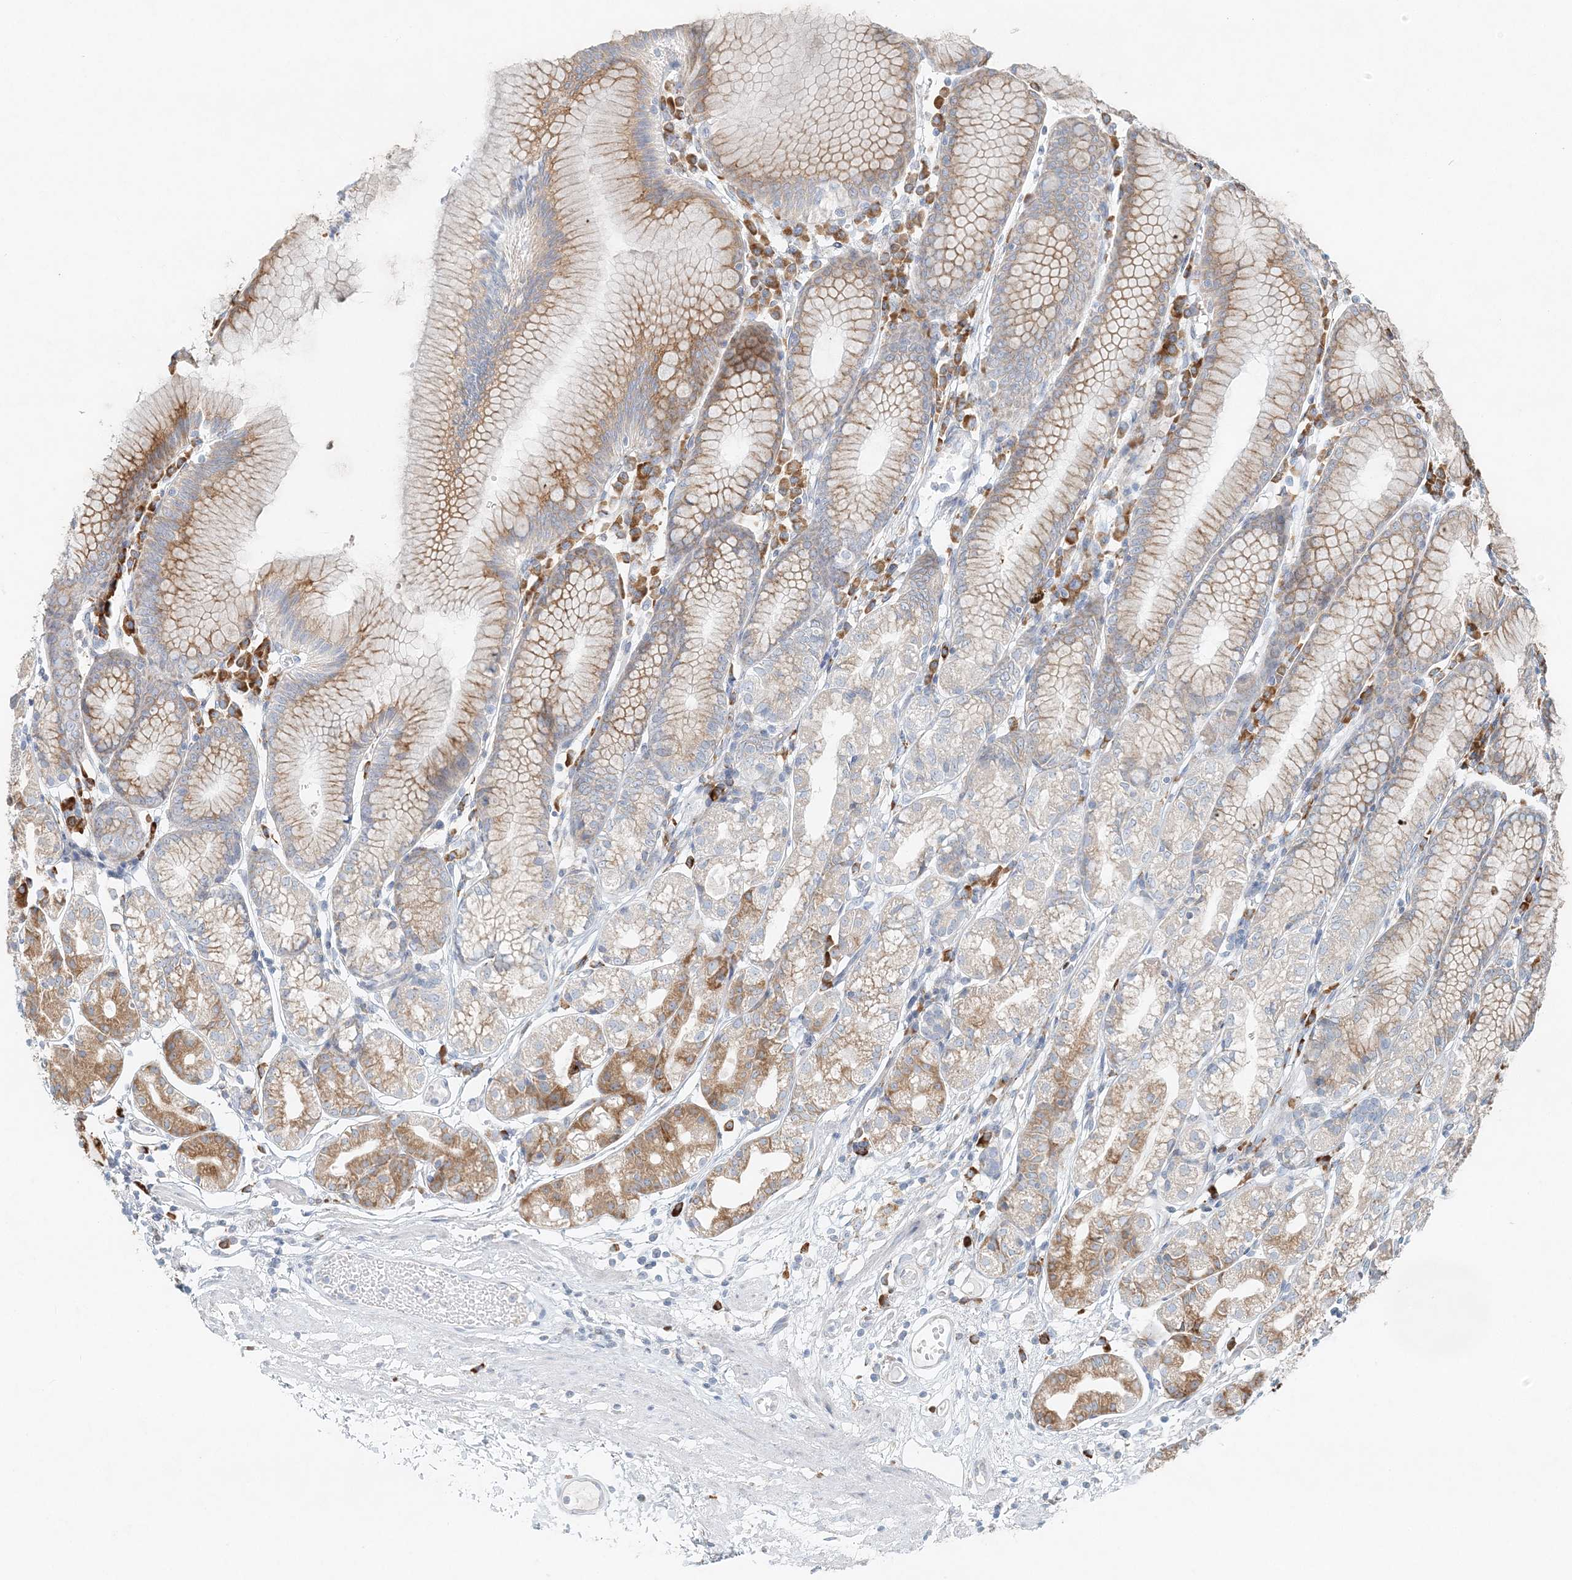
{"staining": {"intensity": "moderate", "quantity": ">75%", "location": "cytoplasmic/membranous"}, "tissue": "stomach", "cell_type": "Glandular cells", "image_type": "normal", "snomed": [{"axis": "morphology", "description": "Normal tissue, NOS"}, {"axis": "topography", "description": "Stomach"}], "caption": "Glandular cells display moderate cytoplasmic/membranous staining in approximately >75% of cells in normal stomach.", "gene": "STK11IP", "patient": {"sex": "female", "age": 57}}